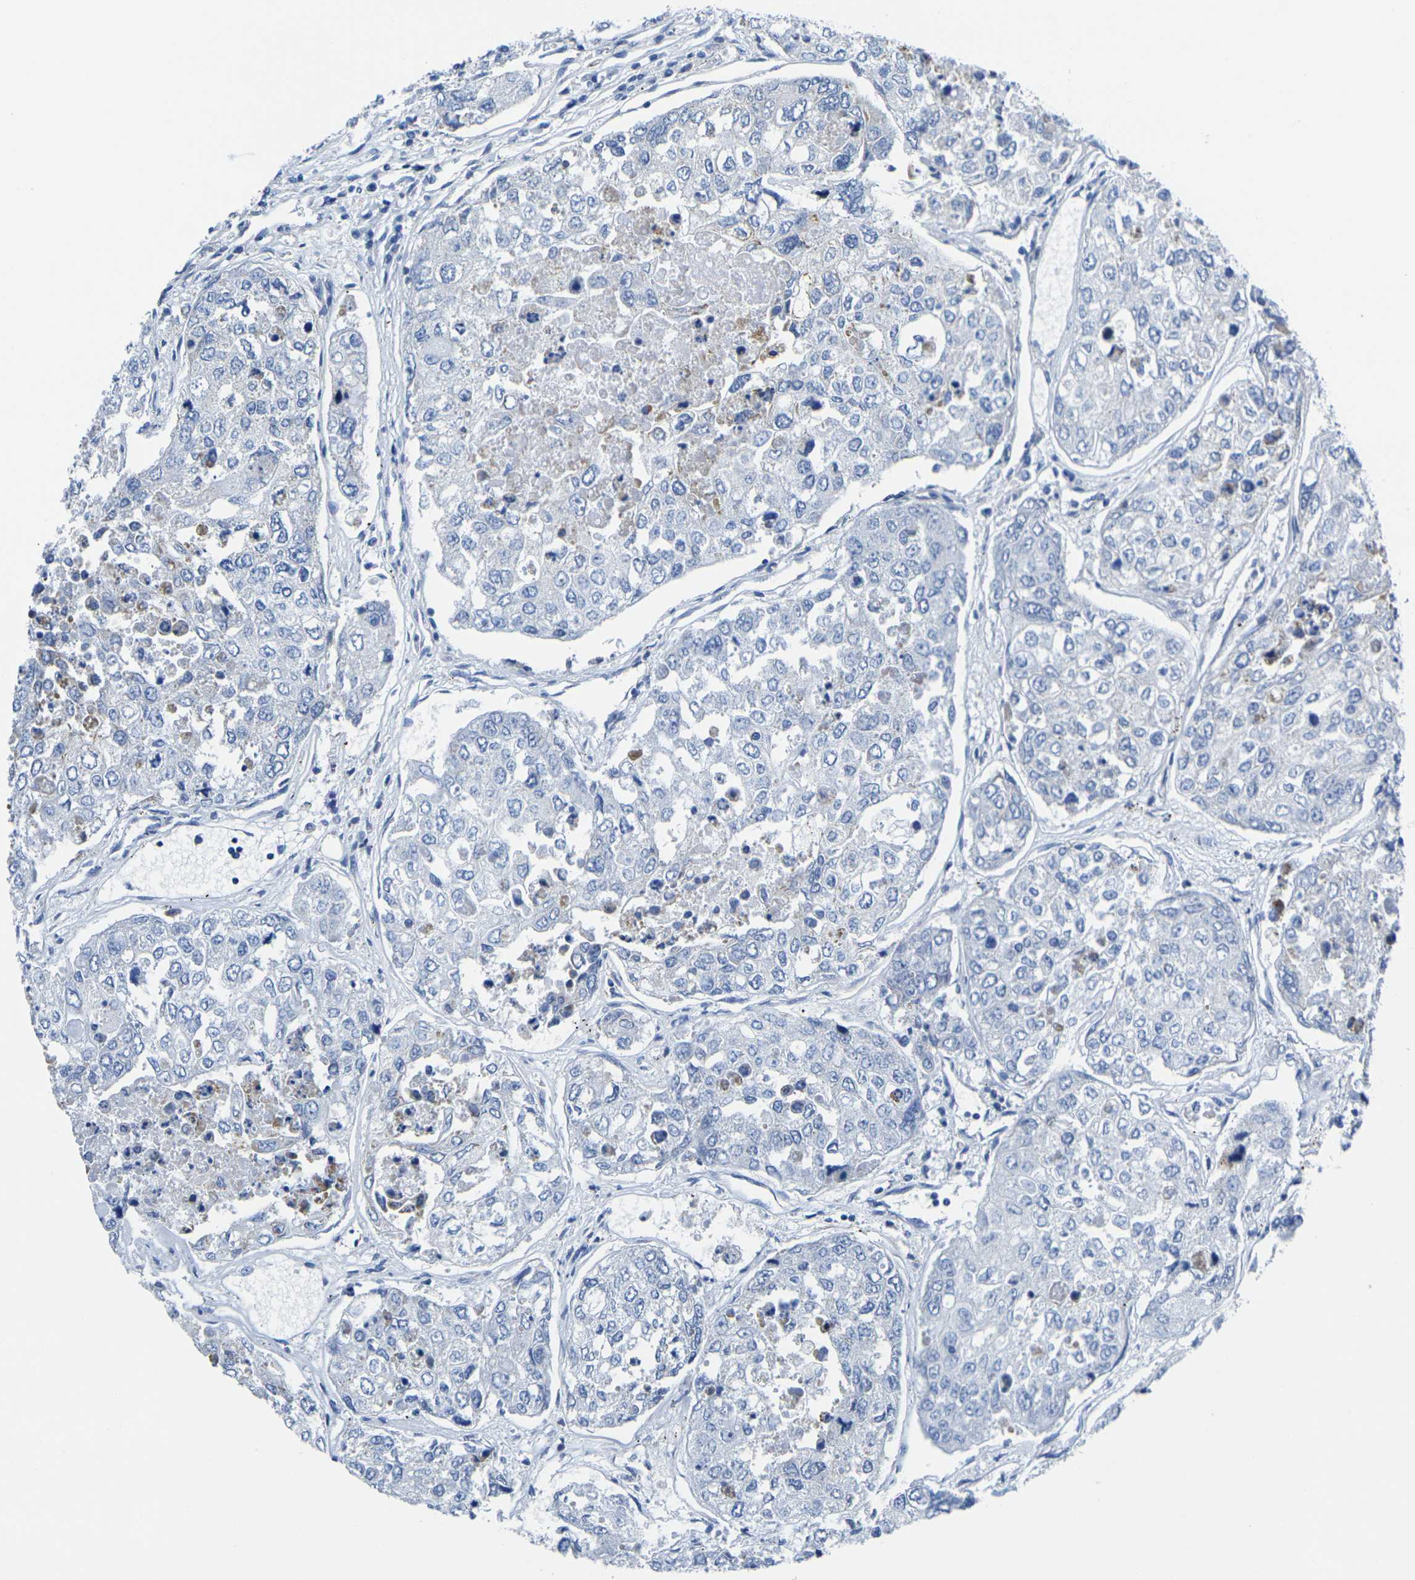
{"staining": {"intensity": "negative", "quantity": "none", "location": "none"}, "tissue": "urothelial cancer", "cell_type": "Tumor cells", "image_type": "cancer", "snomed": [{"axis": "morphology", "description": "Urothelial carcinoma, High grade"}, {"axis": "topography", "description": "Lymph node"}, {"axis": "topography", "description": "Urinary bladder"}], "caption": "High power microscopy histopathology image of an IHC micrograph of urothelial cancer, revealing no significant expression in tumor cells.", "gene": "TMEM204", "patient": {"sex": "male", "age": 51}}